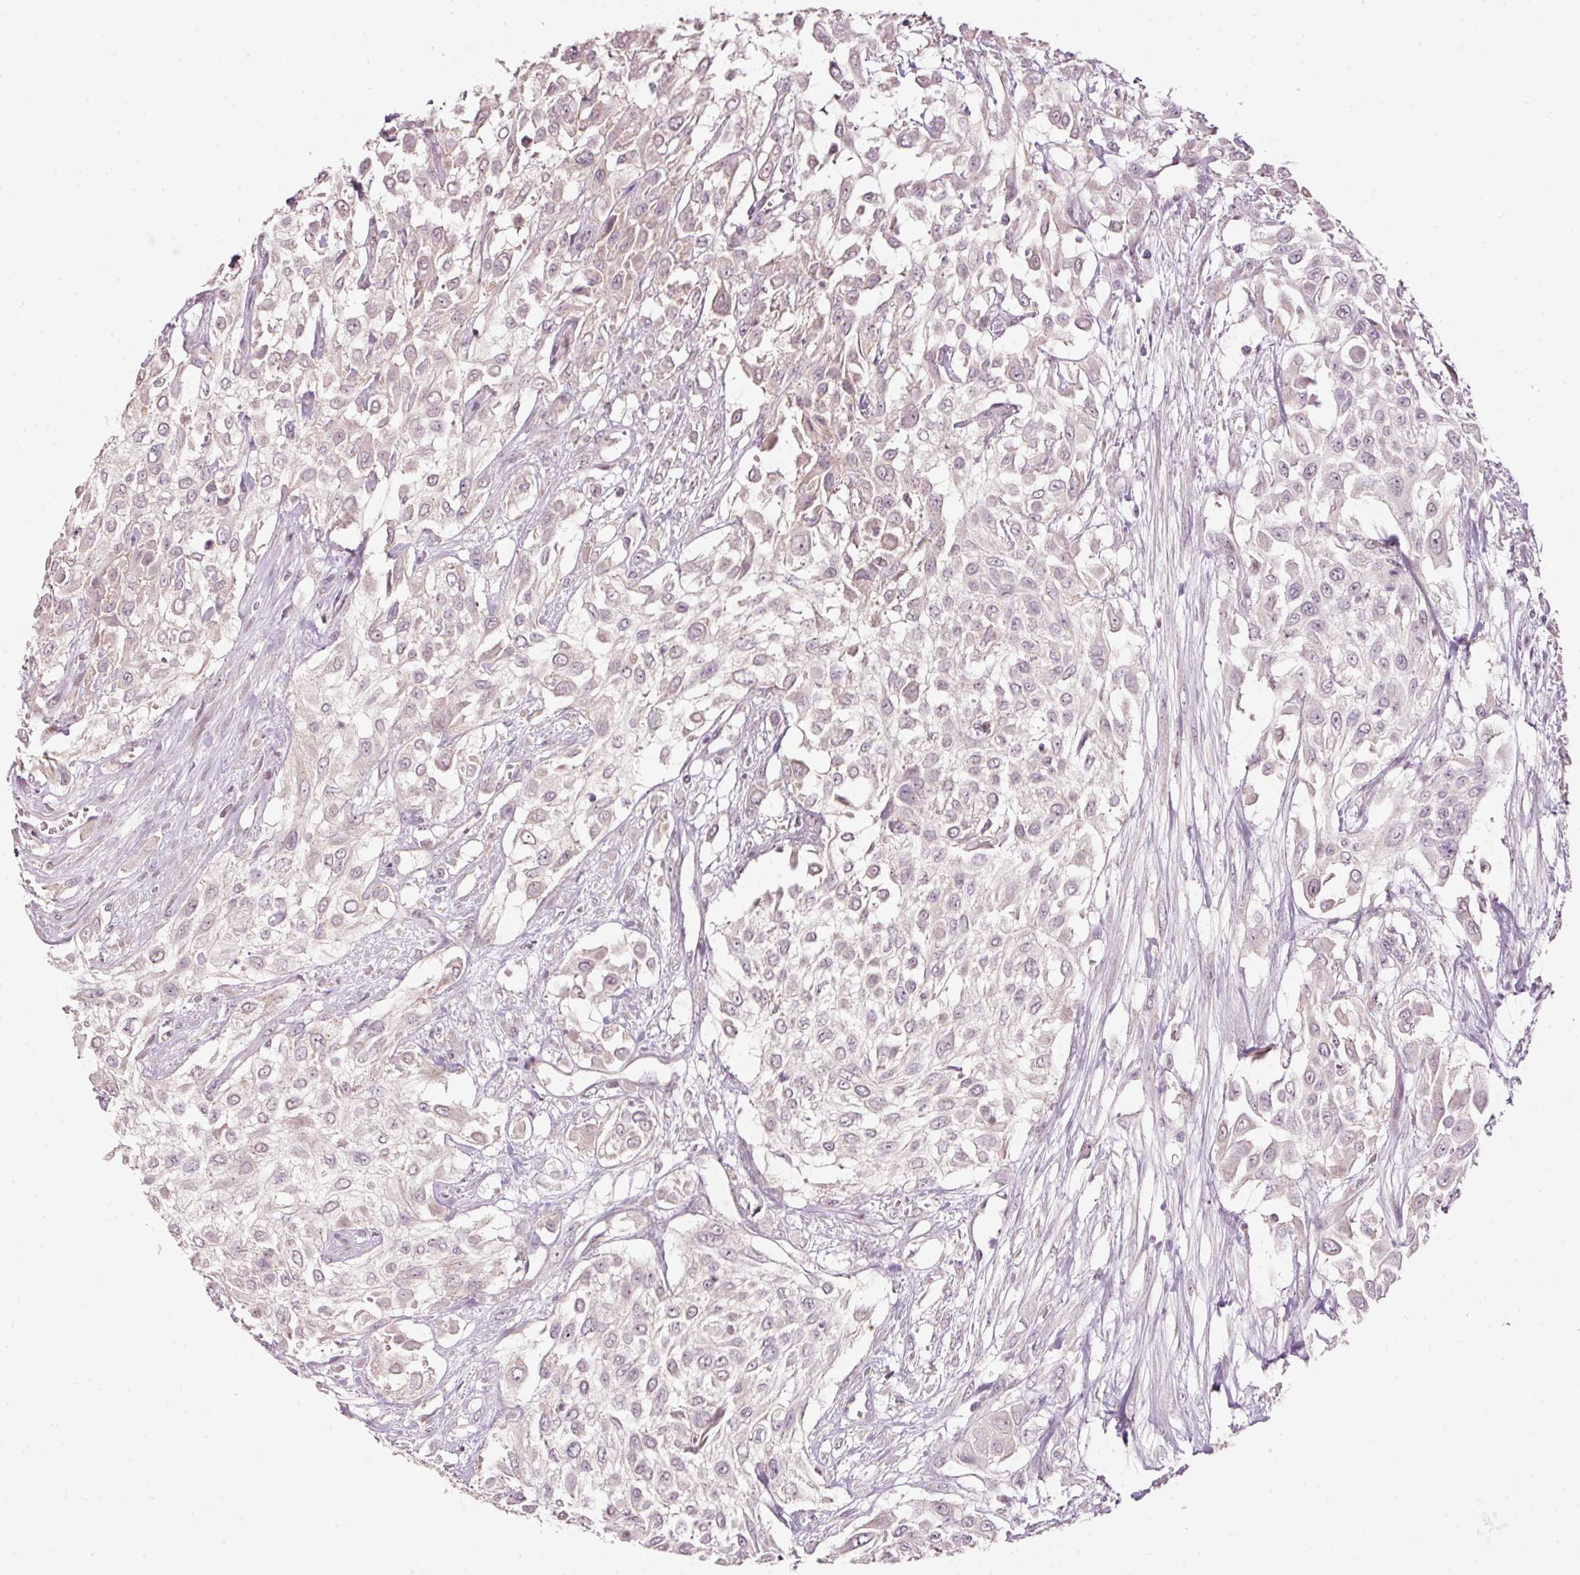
{"staining": {"intensity": "negative", "quantity": "none", "location": "none"}, "tissue": "urothelial cancer", "cell_type": "Tumor cells", "image_type": "cancer", "snomed": [{"axis": "morphology", "description": "Urothelial carcinoma, High grade"}, {"axis": "topography", "description": "Urinary bladder"}], "caption": "Immunohistochemistry (IHC) image of neoplastic tissue: urothelial cancer stained with DAB (3,3'-diaminobenzidine) displays no significant protein staining in tumor cells.", "gene": "TOB2", "patient": {"sex": "male", "age": 57}}